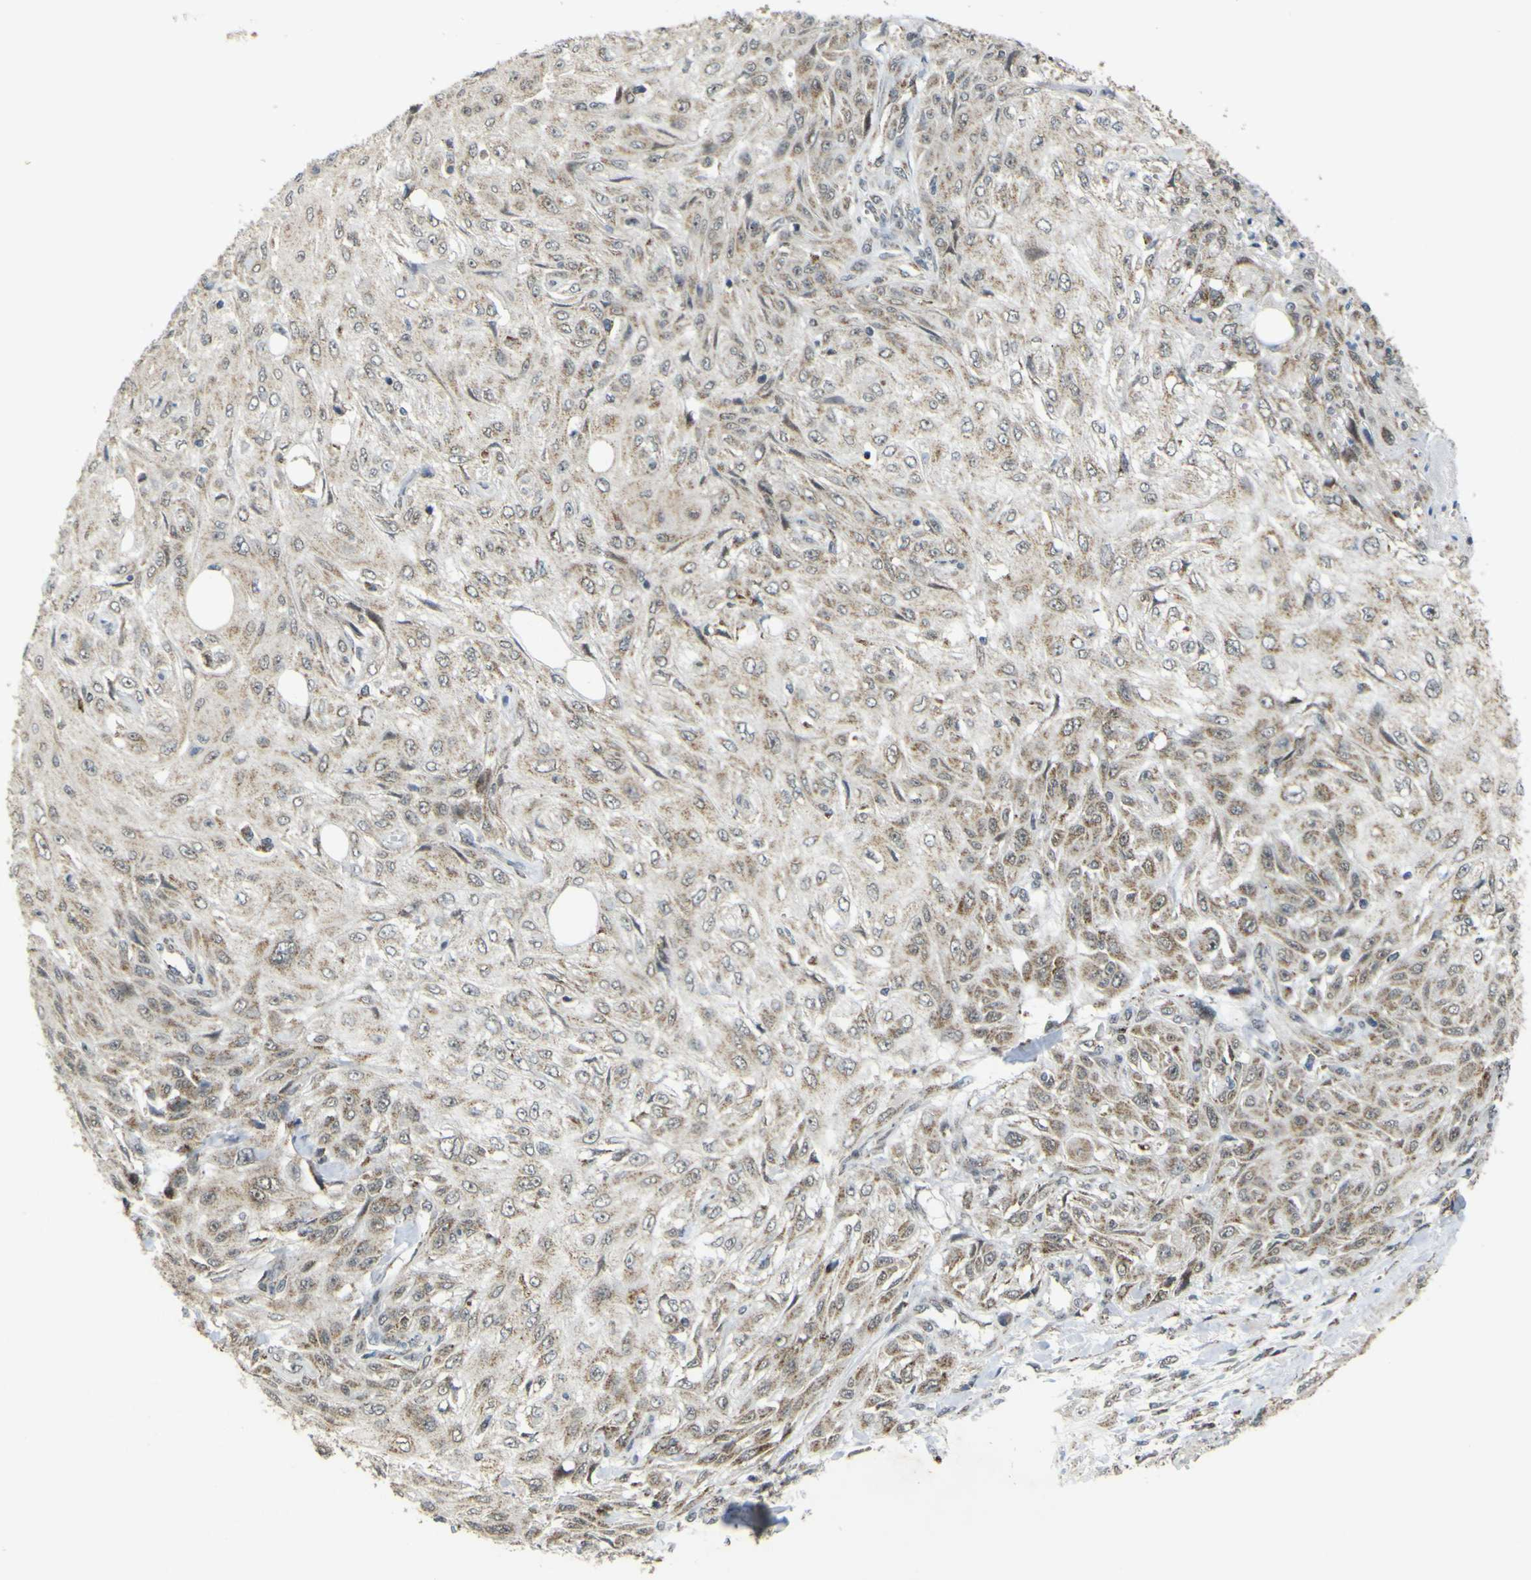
{"staining": {"intensity": "moderate", "quantity": ">75%", "location": "cytoplasmic/membranous"}, "tissue": "skin cancer", "cell_type": "Tumor cells", "image_type": "cancer", "snomed": [{"axis": "morphology", "description": "Squamous cell carcinoma, NOS"}, {"axis": "topography", "description": "Skin"}], "caption": "Skin squamous cell carcinoma stained with DAB immunohistochemistry shows medium levels of moderate cytoplasmic/membranous staining in about >75% of tumor cells.", "gene": "ACBD5", "patient": {"sex": "male", "age": 75}}